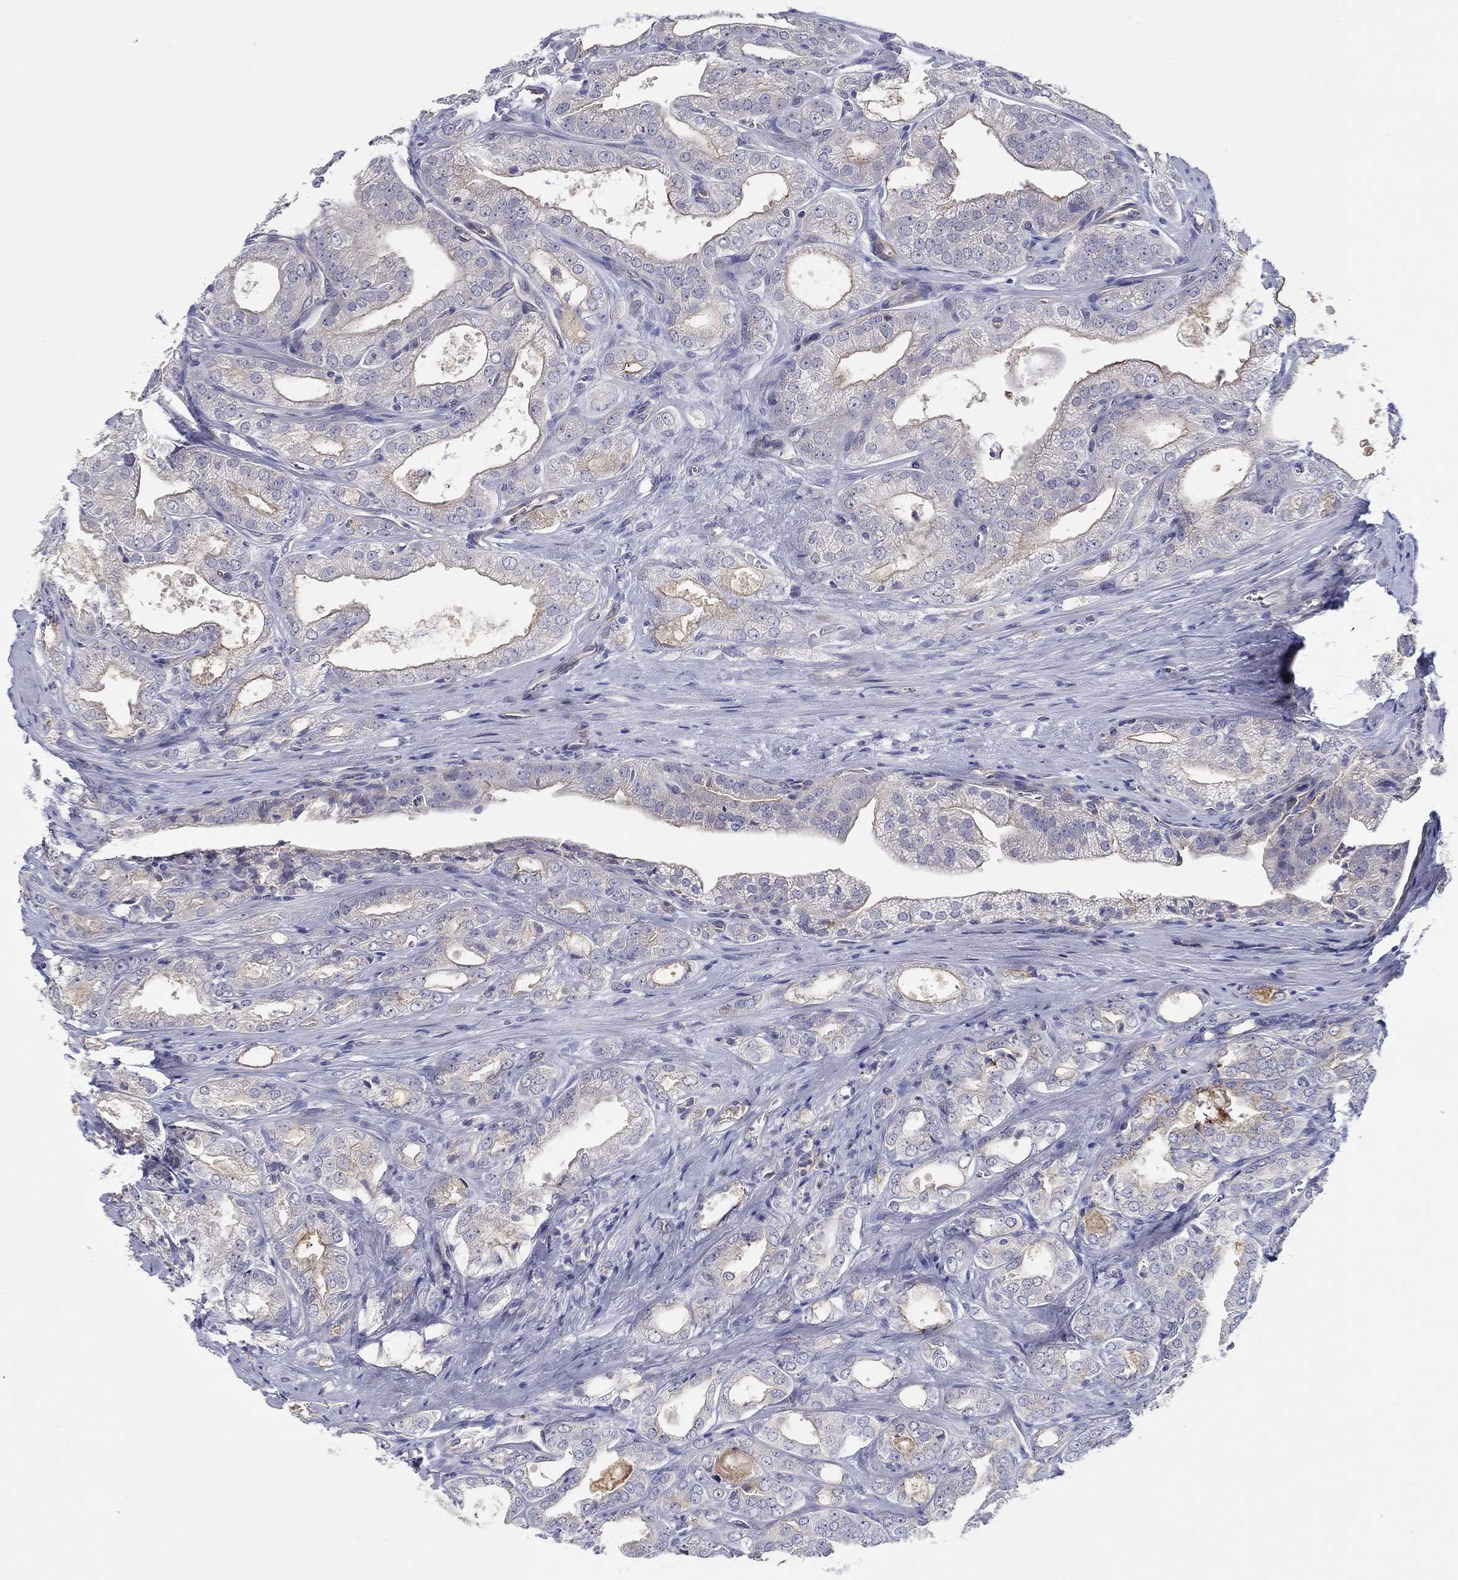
{"staining": {"intensity": "moderate", "quantity": "<25%", "location": "cytoplasmic/membranous"}, "tissue": "prostate cancer", "cell_type": "Tumor cells", "image_type": "cancer", "snomed": [{"axis": "morphology", "description": "Adenocarcinoma, NOS"}, {"axis": "morphology", "description": "Adenocarcinoma, High grade"}, {"axis": "topography", "description": "Prostate"}], "caption": "An image of human prostate cancer stained for a protein shows moderate cytoplasmic/membranous brown staining in tumor cells.", "gene": "ERMP1", "patient": {"sex": "male", "age": 70}}